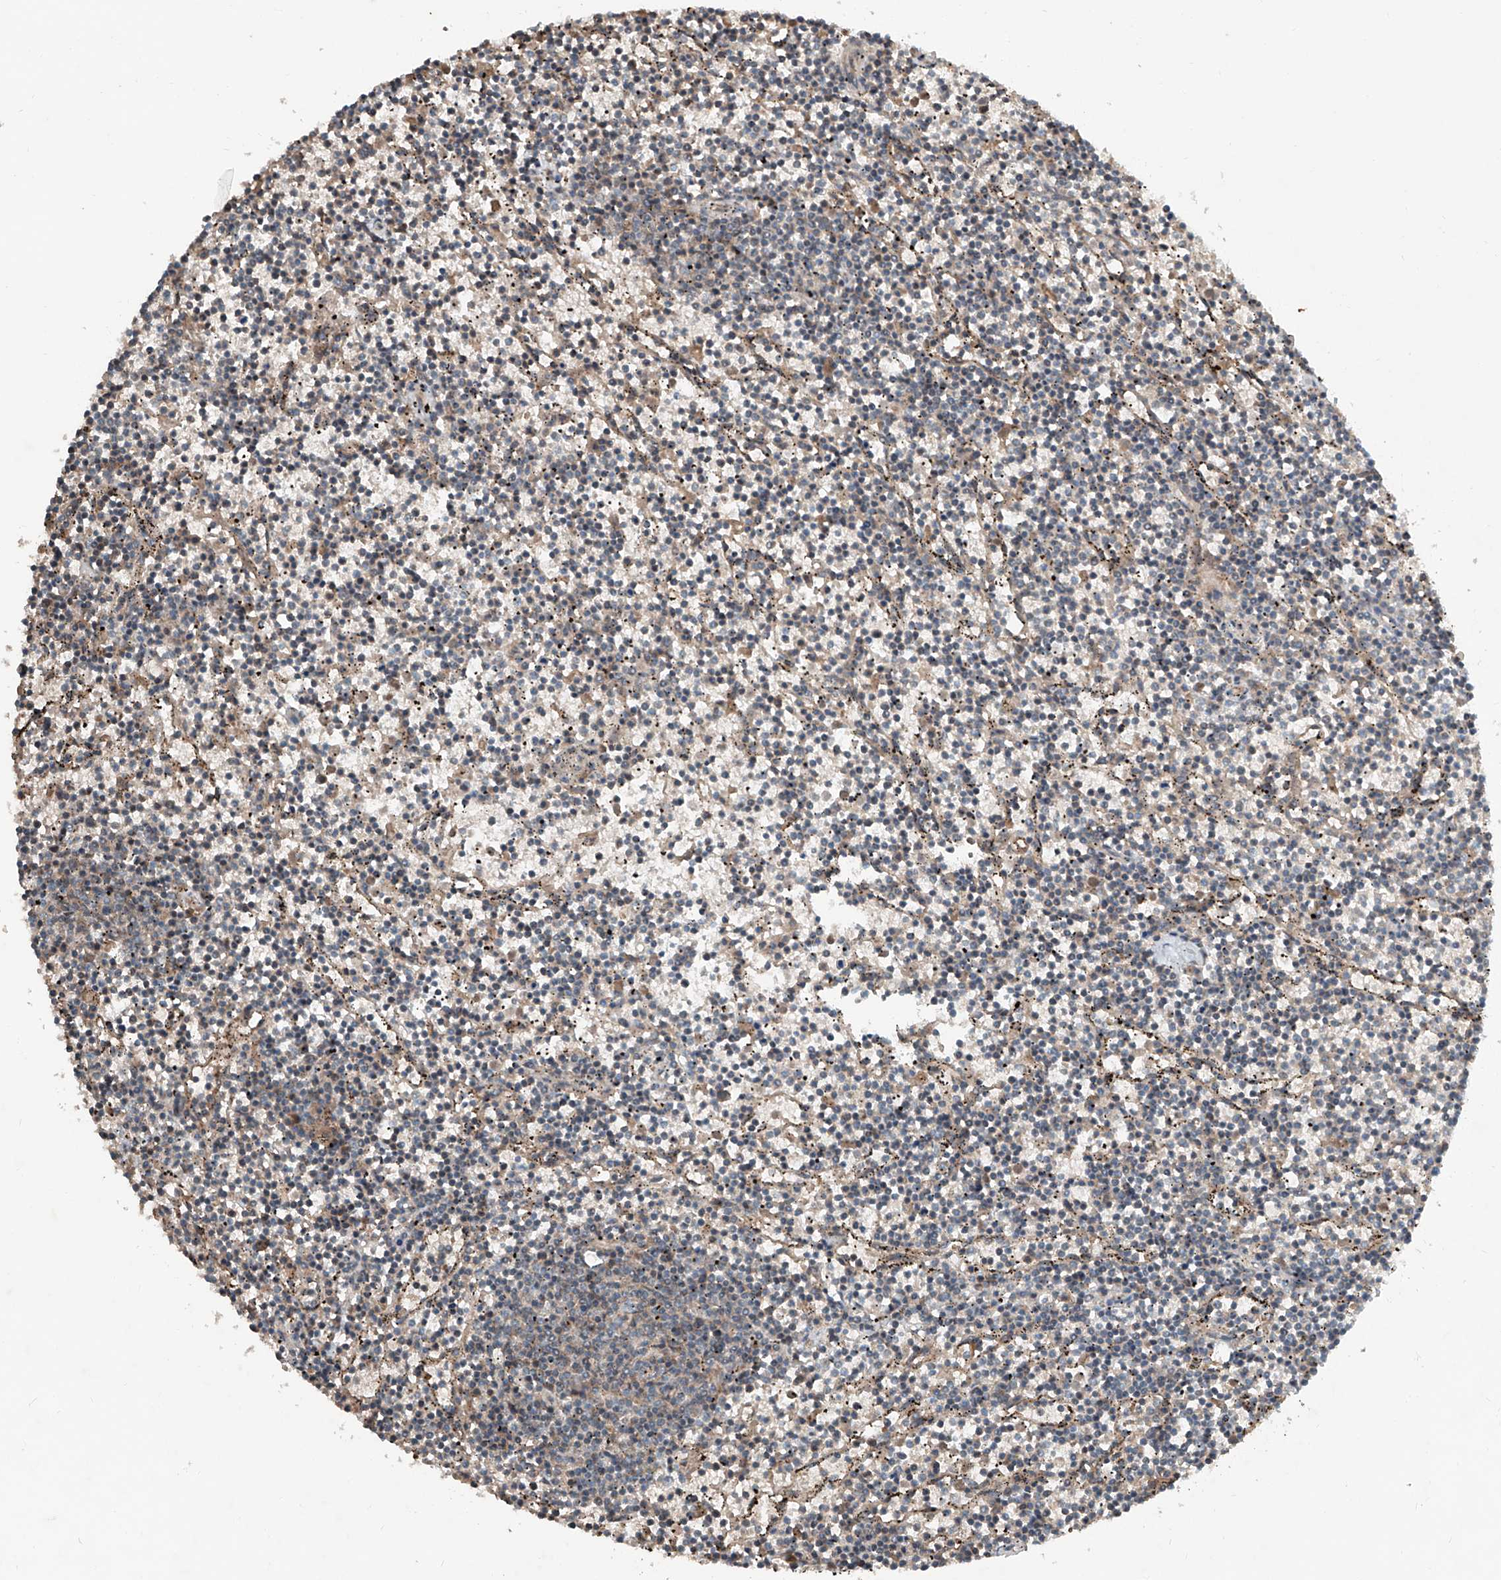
{"staining": {"intensity": "weak", "quantity": "<25%", "location": "cytoplasmic/membranous"}, "tissue": "lymphoma", "cell_type": "Tumor cells", "image_type": "cancer", "snomed": [{"axis": "morphology", "description": "Malignant lymphoma, non-Hodgkin's type, Low grade"}, {"axis": "topography", "description": "Spleen"}], "caption": "Immunohistochemistry photomicrograph of low-grade malignant lymphoma, non-Hodgkin's type stained for a protein (brown), which reveals no staining in tumor cells. The staining is performed using DAB brown chromogen with nuclei counter-stained in using hematoxylin.", "gene": "ADAM23", "patient": {"sex": "female", "age": 50}}